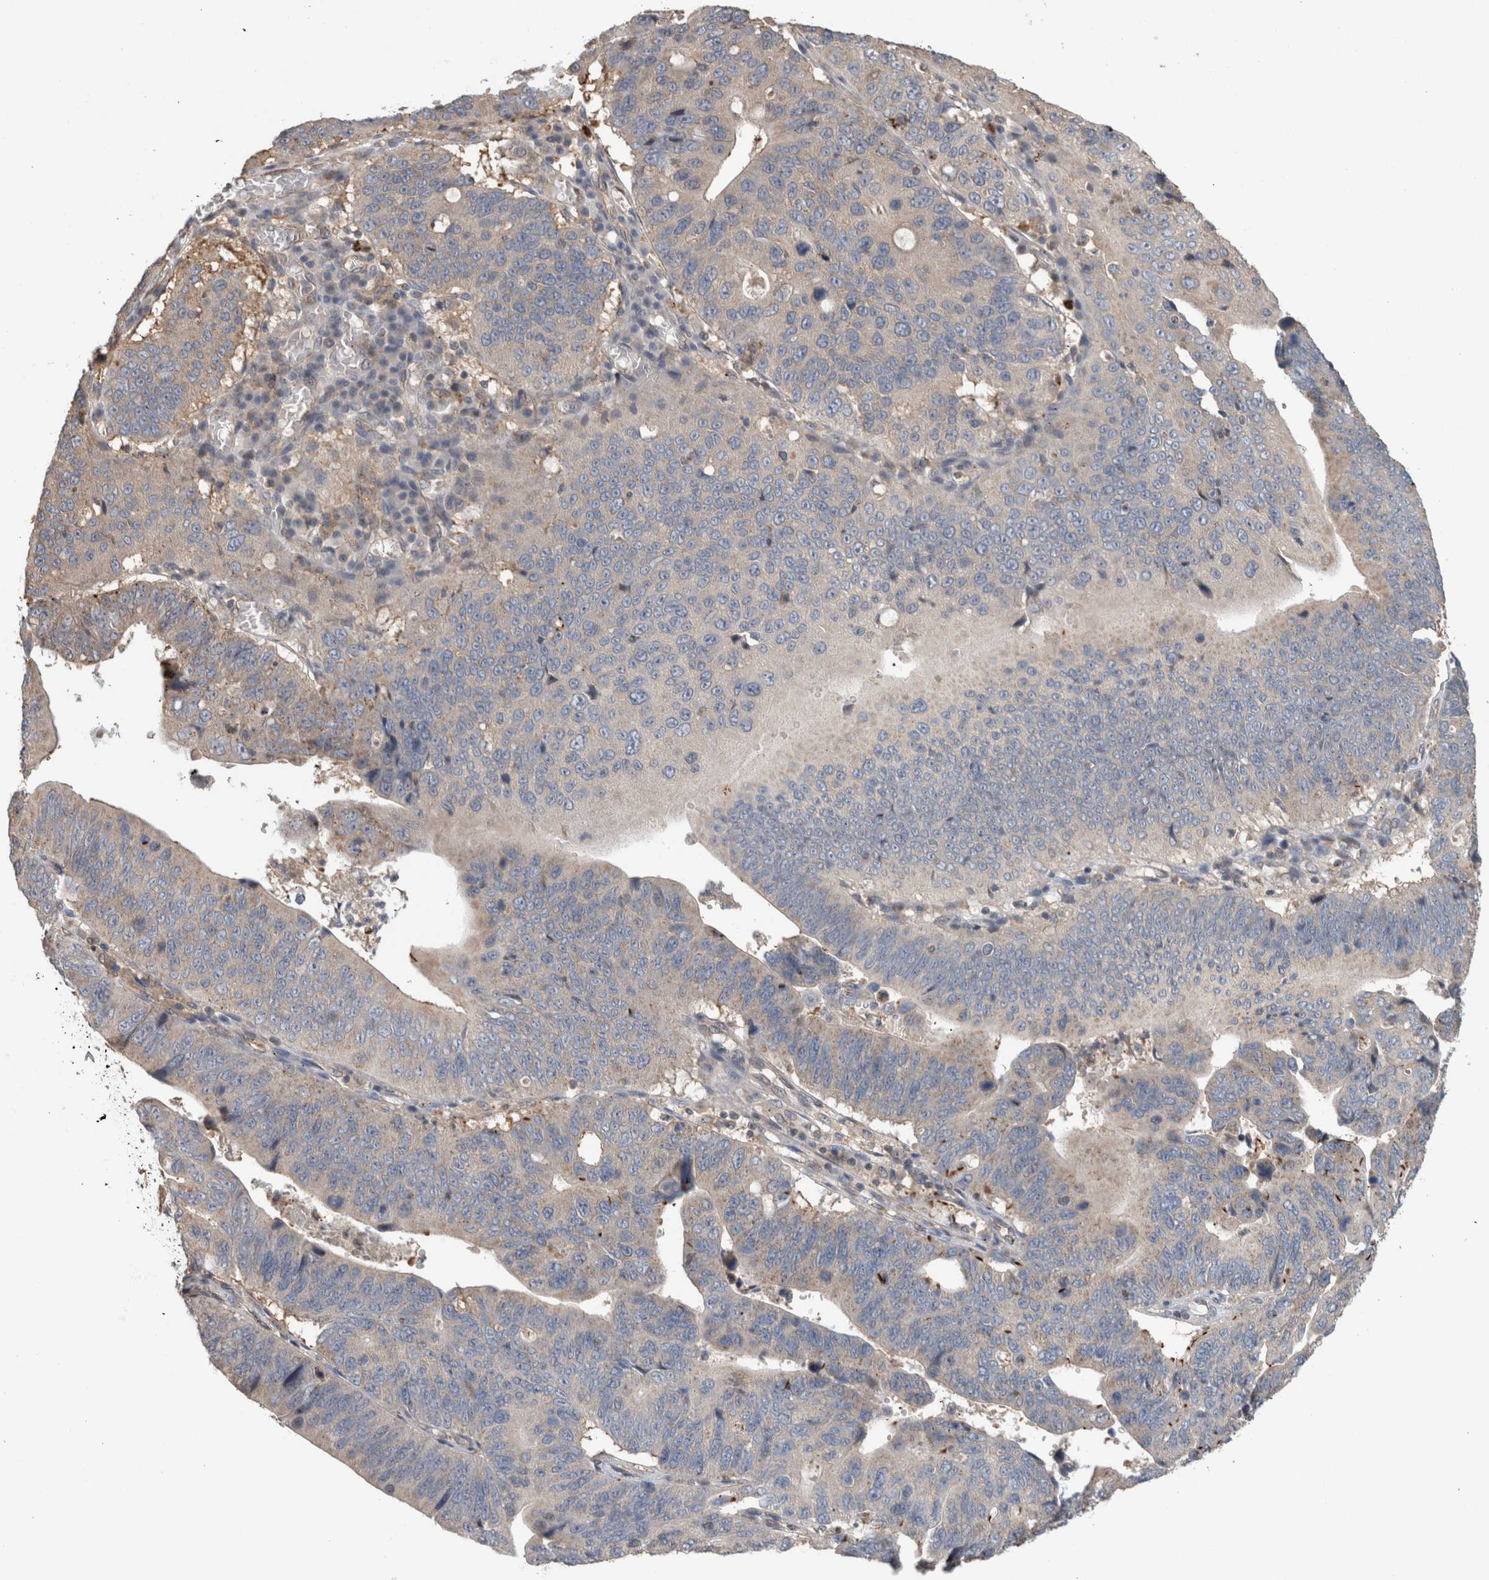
{"staining": {"intensity": "weak", "quantity": "<25%", "location": "cytoplasmic/membranous"}, "tissue": "stomach cancer", "cell_type": "Tumor cells", "image_type": "cancer", "snomed": [{"axis": "morphology", "description": "Adenocarcinoma, NOS"}, {"axis": "topography", "description": "Stomach"}], "caption": "DAB (3,3'-diaminobenzidine) immunohistochemical staining of human stomach cancer (adenocarcinoma) exhibits no significant staining in tumor cells.", "gene": "TARBP1", "patient": {"sex": "male", "age": 59}}